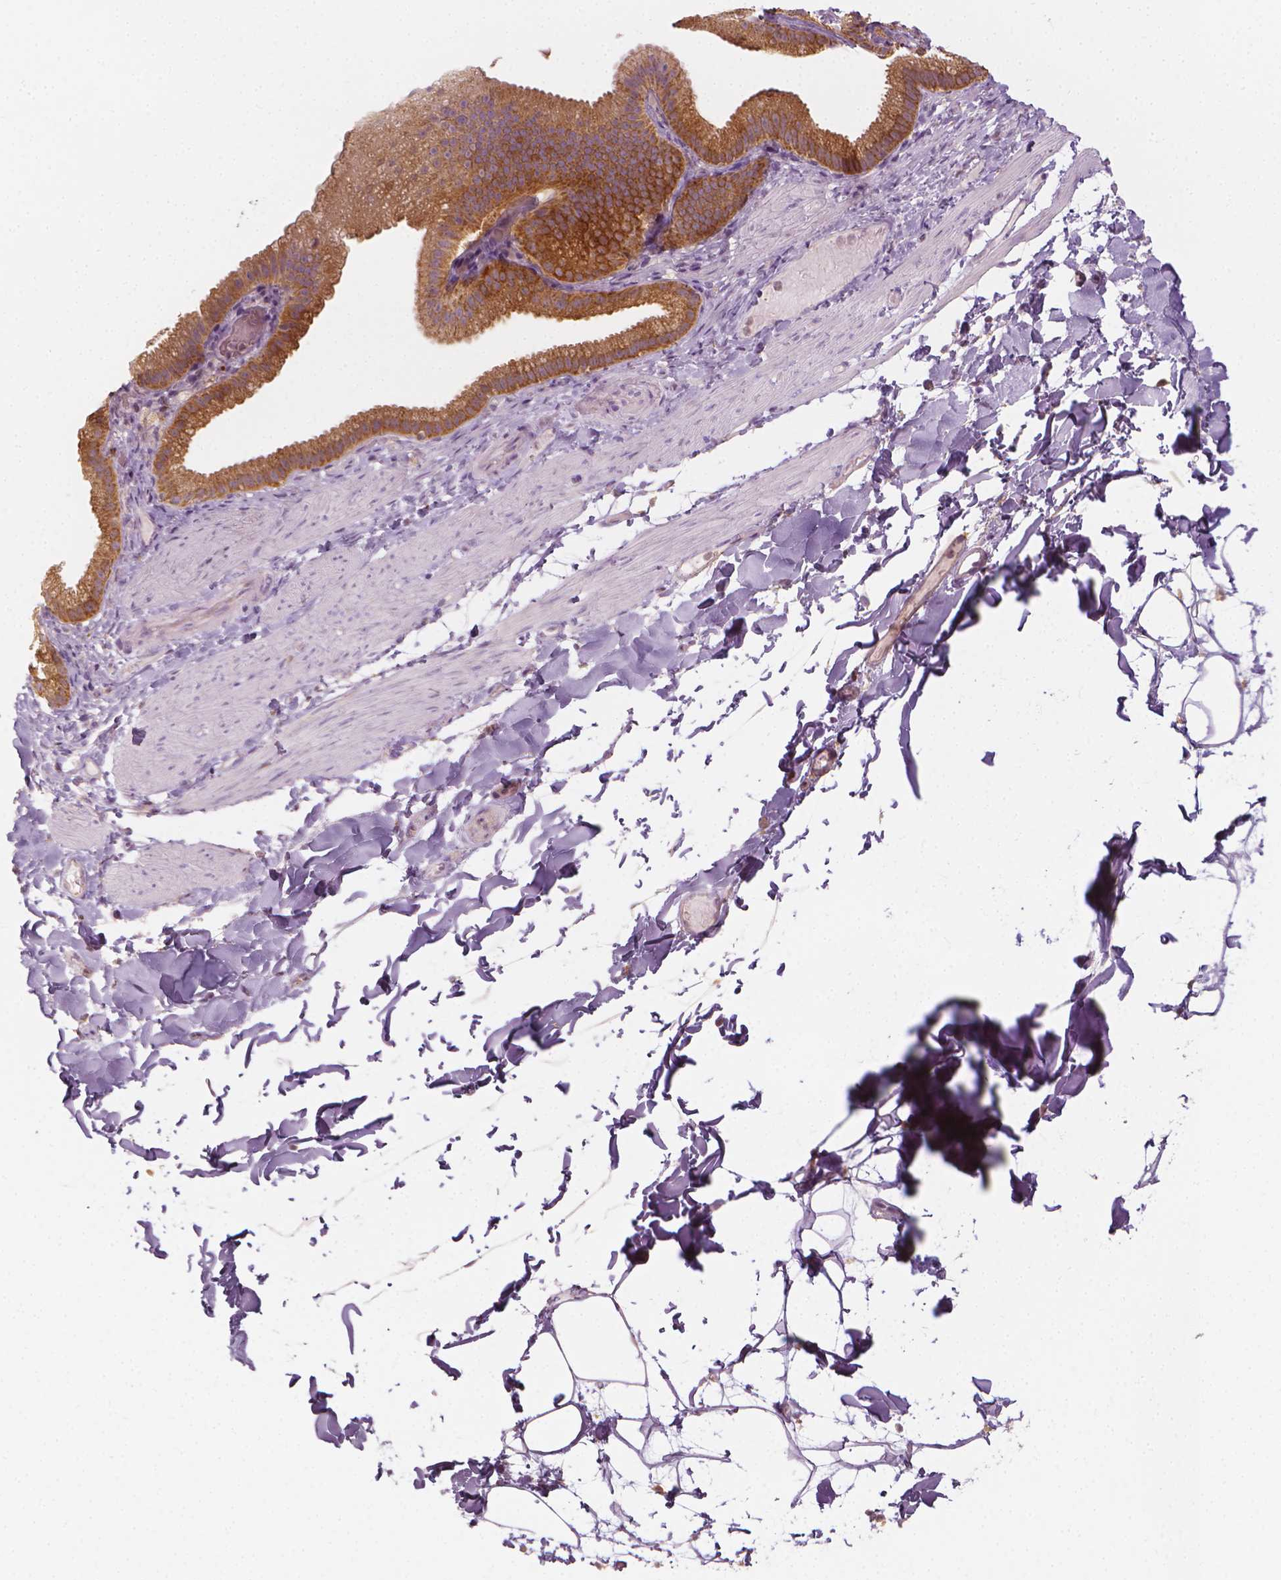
{"staining": {"intensity": "weak", "quantity": "<25%", "location": "cytoplasmic/membranous"}, "tissue": "adipose tissue", "cell_type": "Adipocytes", "image_type": "normal", "snomed": [{"axis": "morphology", "description": "Normal tissue, NOS"}, {"axis": "topography", "description": "Gallbladder"}, {"axis": "topography", "description": "Peripheral nerve tissue"}], "caption": "Adipocytes are negative for brown protein staining in benign adipose tissue. The staining is performed using DAB brown chromogen with nuclei counter-stained in using hematoxylin.", "gene": "SHMT1", "patient": {"sex": "female", "age": 45}}